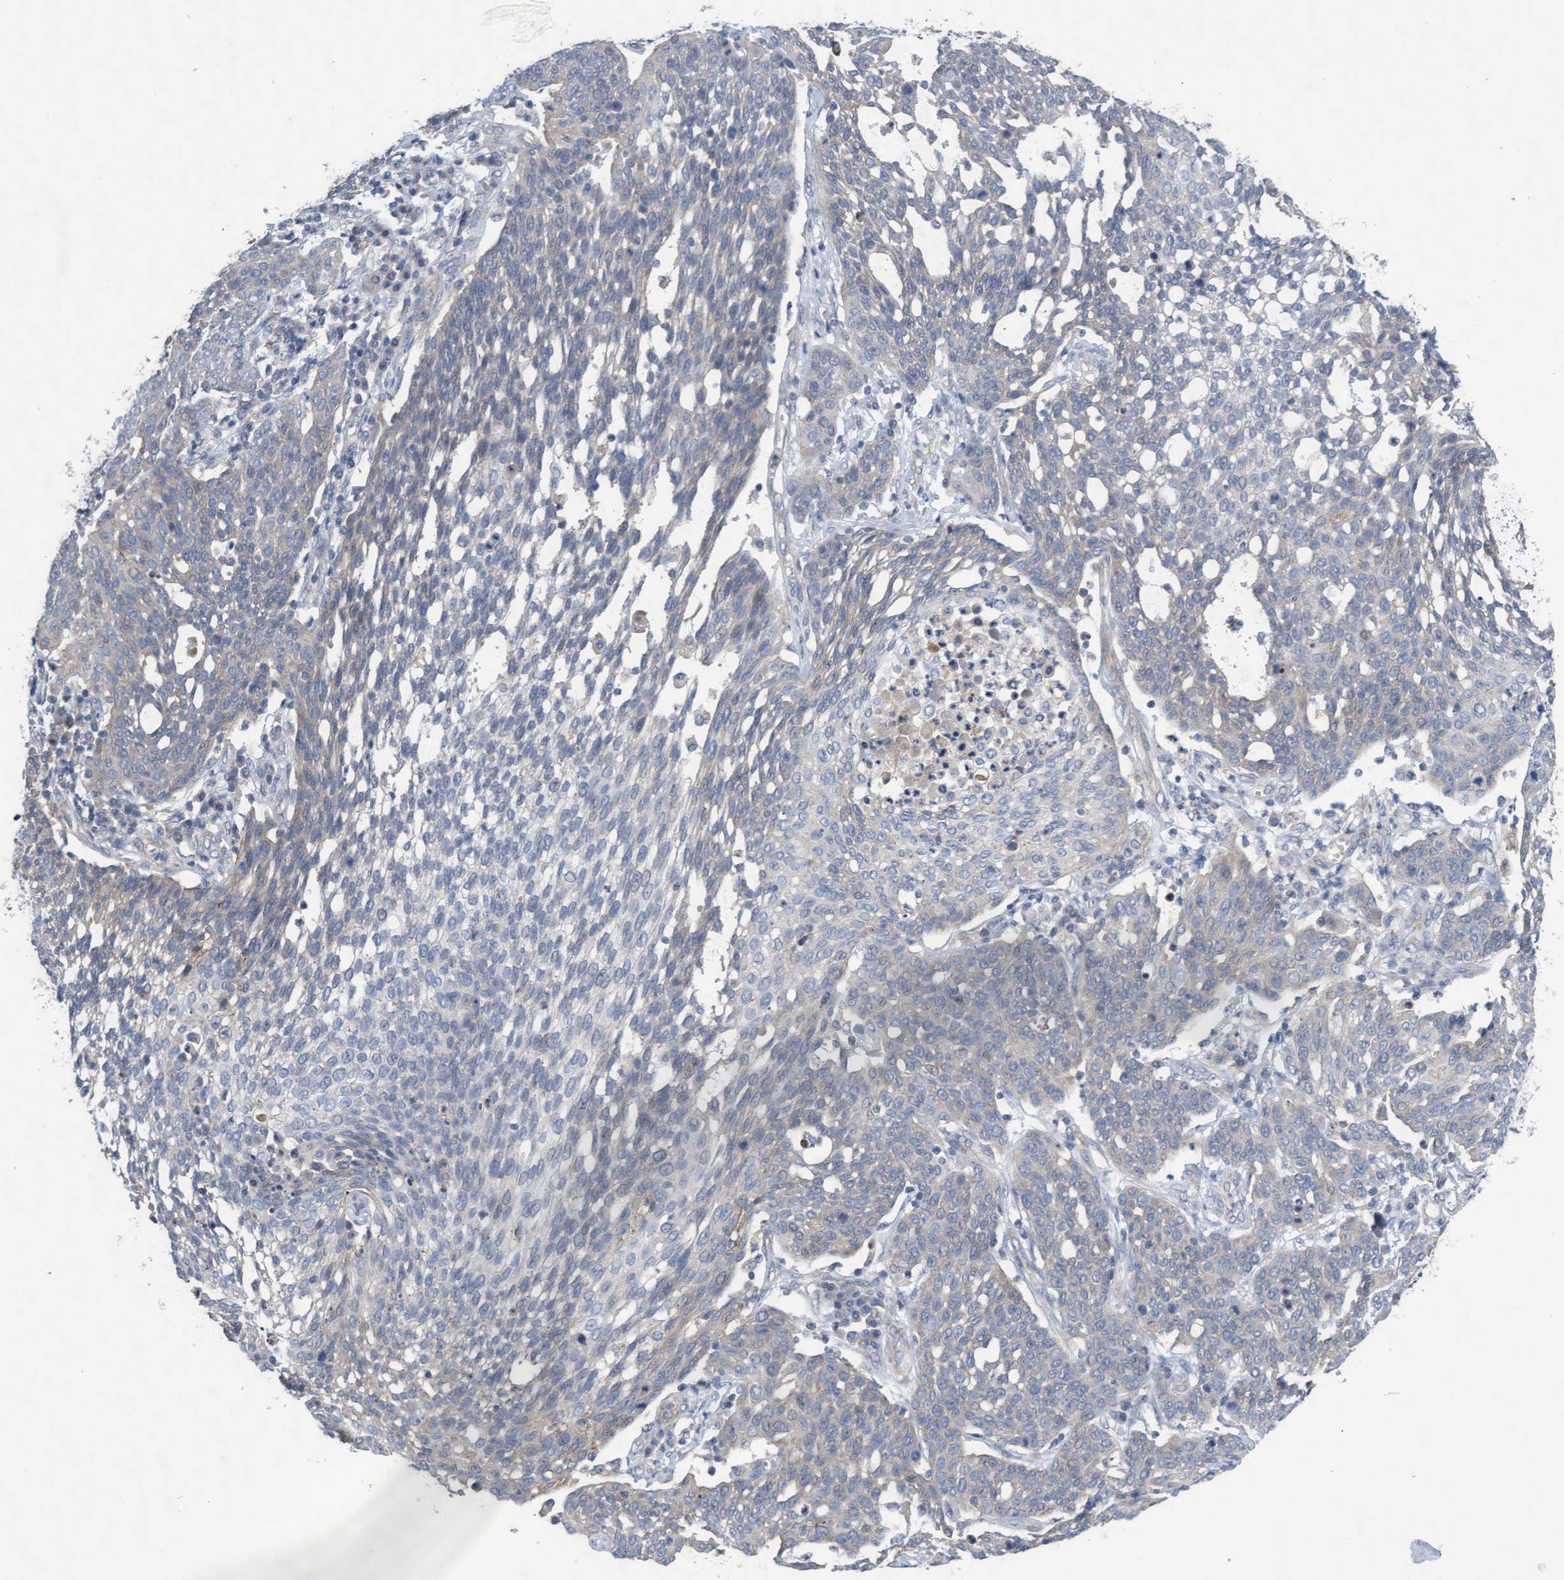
{"staining": {"intensity": "weak", "quantity": "<25%", "location": "cytoplasmic/membranous"}, "tissue": "cervical cancer", "cell_type": "Tumor cells", "image_type": "cancer", "snomed": [{"axis": "morphology", "description": "Squamous cell carcinoma, NOS"}, {"axis": "topography", "description": "Cervix"}], "caption": "Immunohistochemical staining of human cervical squamous cell carcinoma shows no significant positivity in tumor cells.", "gene": "ABCF2", "patient": {"sex": "female", "age": 34}}